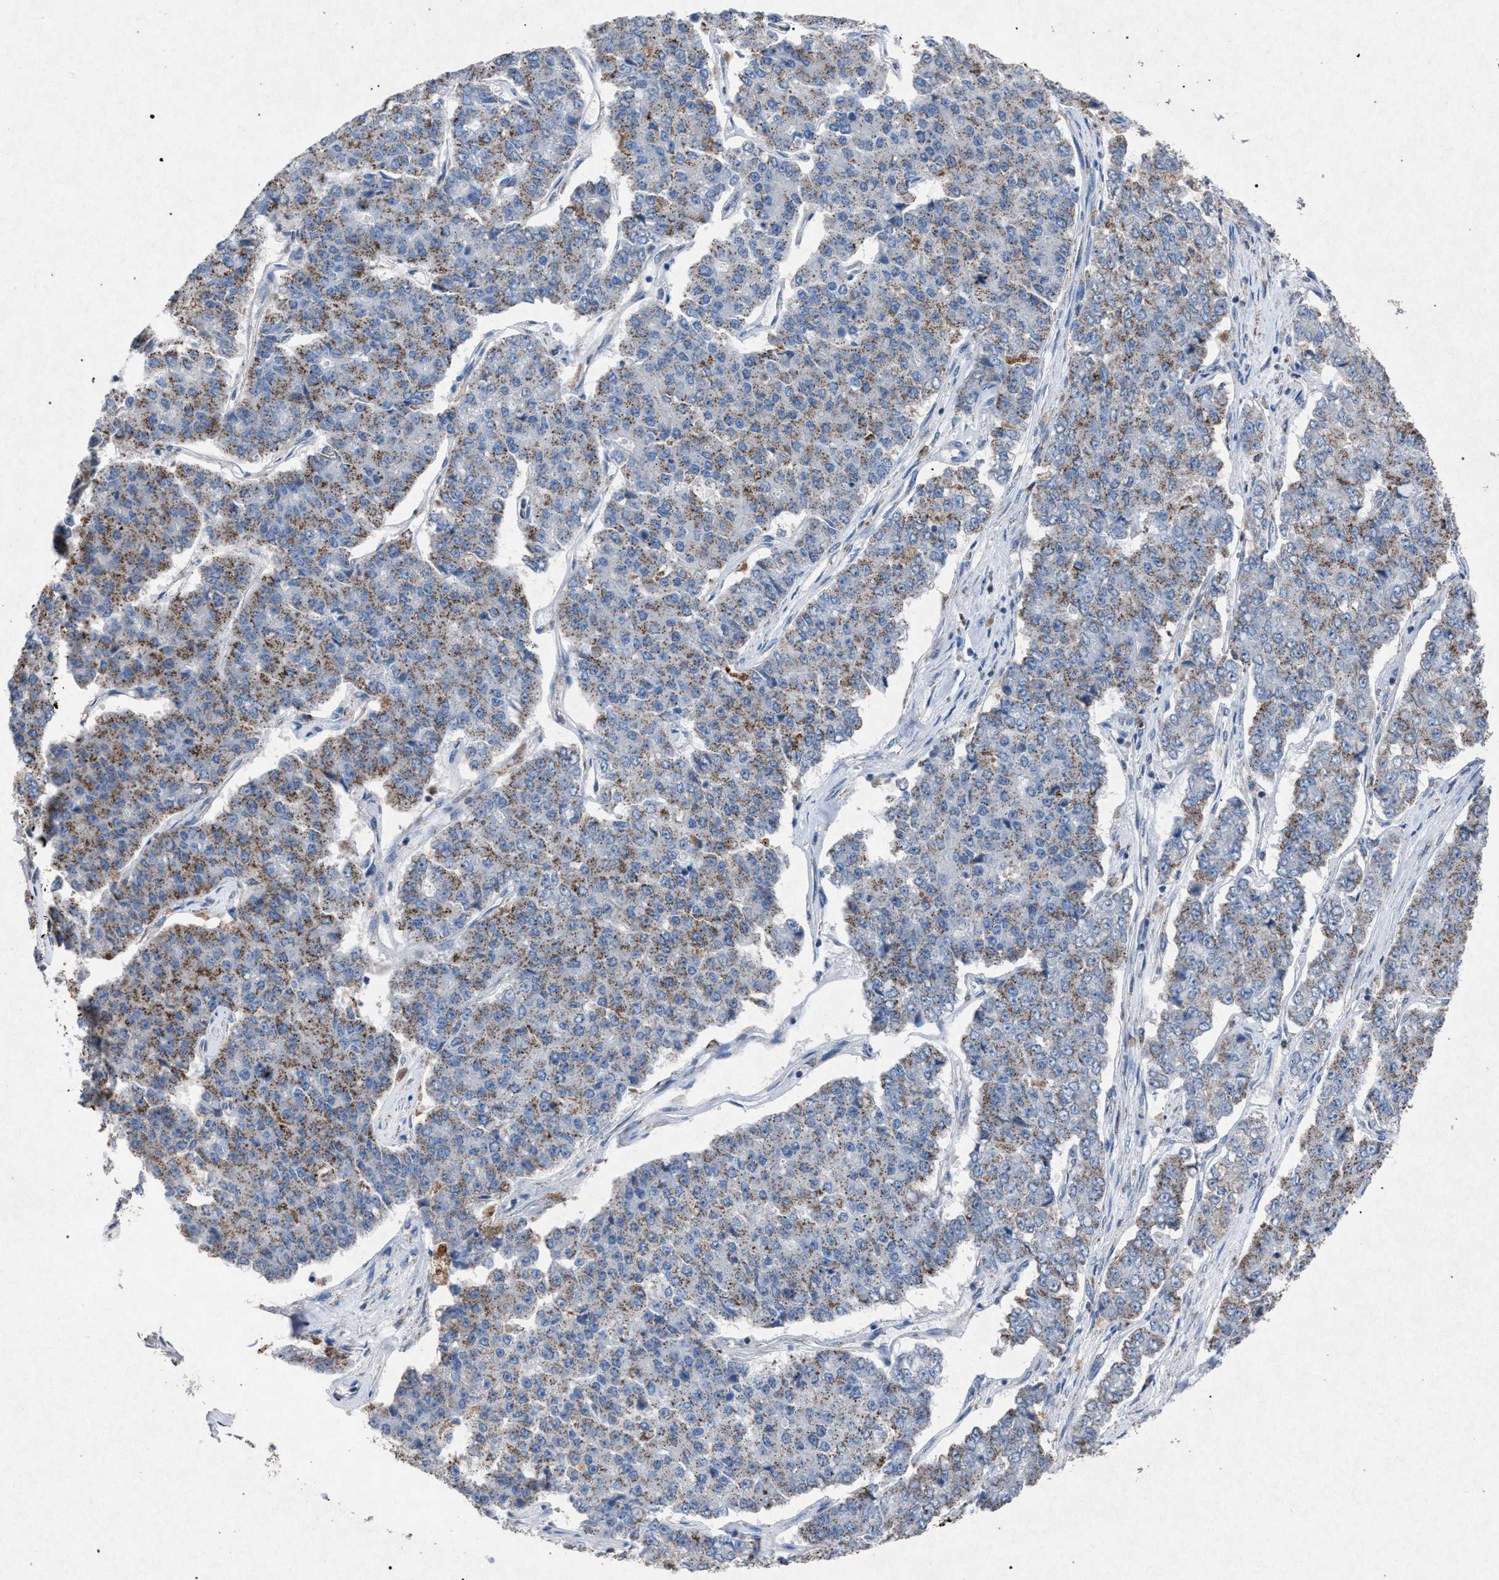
{"staining": {"intensity": "weak", "quantity": ">75%", "location": "cytoplasmic/membranous"}, "tissue": "pancreatic cancer", "cell_type": "Tumor cells", "image_type": "cancer", "snomed": [{"axis": "morphology", "description": "Adenocarcinoma, NOS"}, {"axis": "topography", "description": "Pancreas"}], "caption": "Brown immunohistochemical staining in human pancreatic cancer (adenocarcinoma) shows weak cytoplasmic/membranous staining in approximately >75% of tumor cells. The protein of interest is shown in brown color, while the nuclei are stained blue.", "gene": "HSD17B4", "patient": {"sex": "male", "age": 50}}